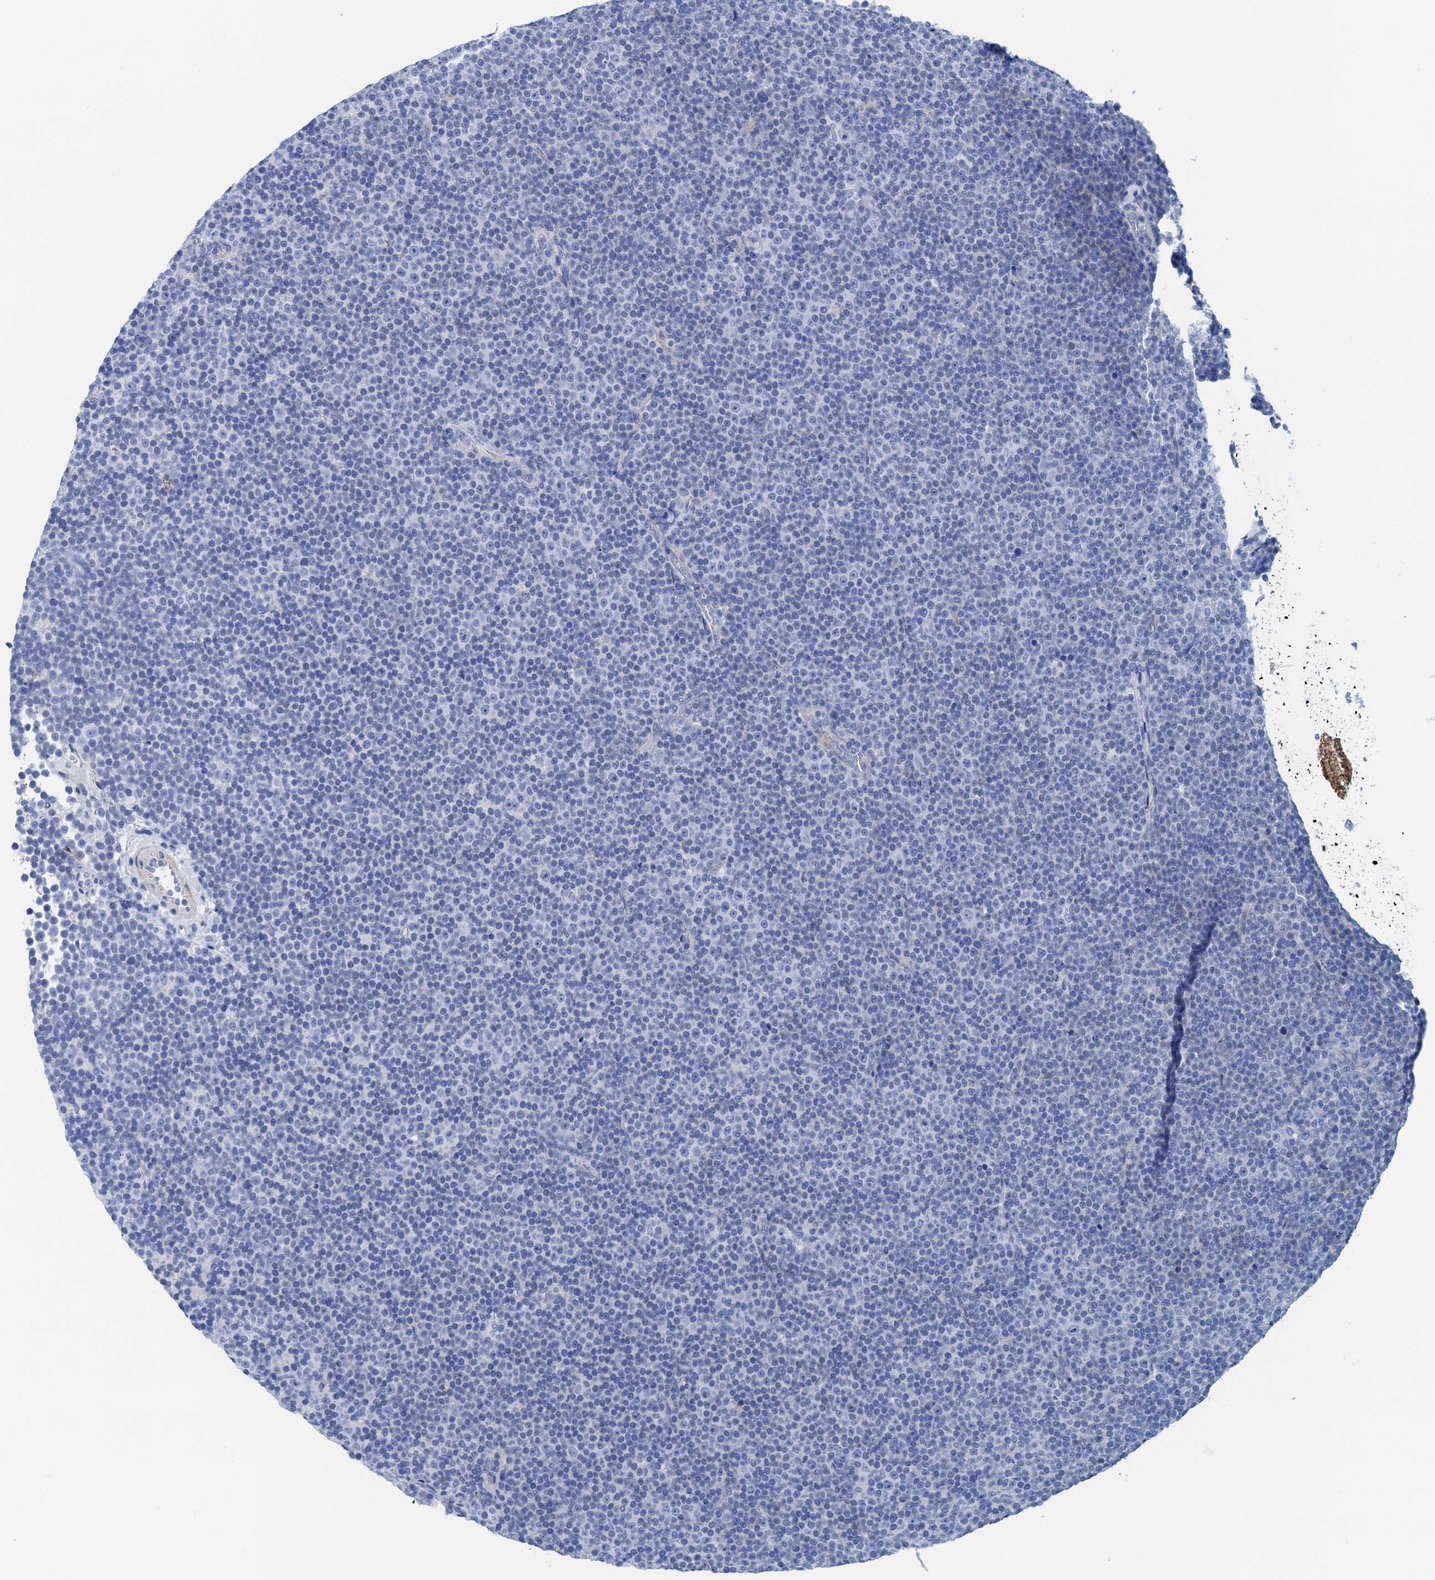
{"staining": {"intensity": "negative", "quantity": "none", "location": "none"}, "tissue": "lymphoma", "cell_type": "Tumor cells", "image_type": "cancer", "snomed": [{"axis": "morphology", "description": "Malignant lymphoma, non-Hodgkin's type, Low grade"}, {"axis": "topography", "description": "Lymph node"}], "caption": "Immunohistochemistry (IHC) photomicrograph of human lymphoma stained for a protein (brown), which displays no positivity in tumor cells.", "gene": "NLRP10", "patient": {"sex": "female", "age": 67}}